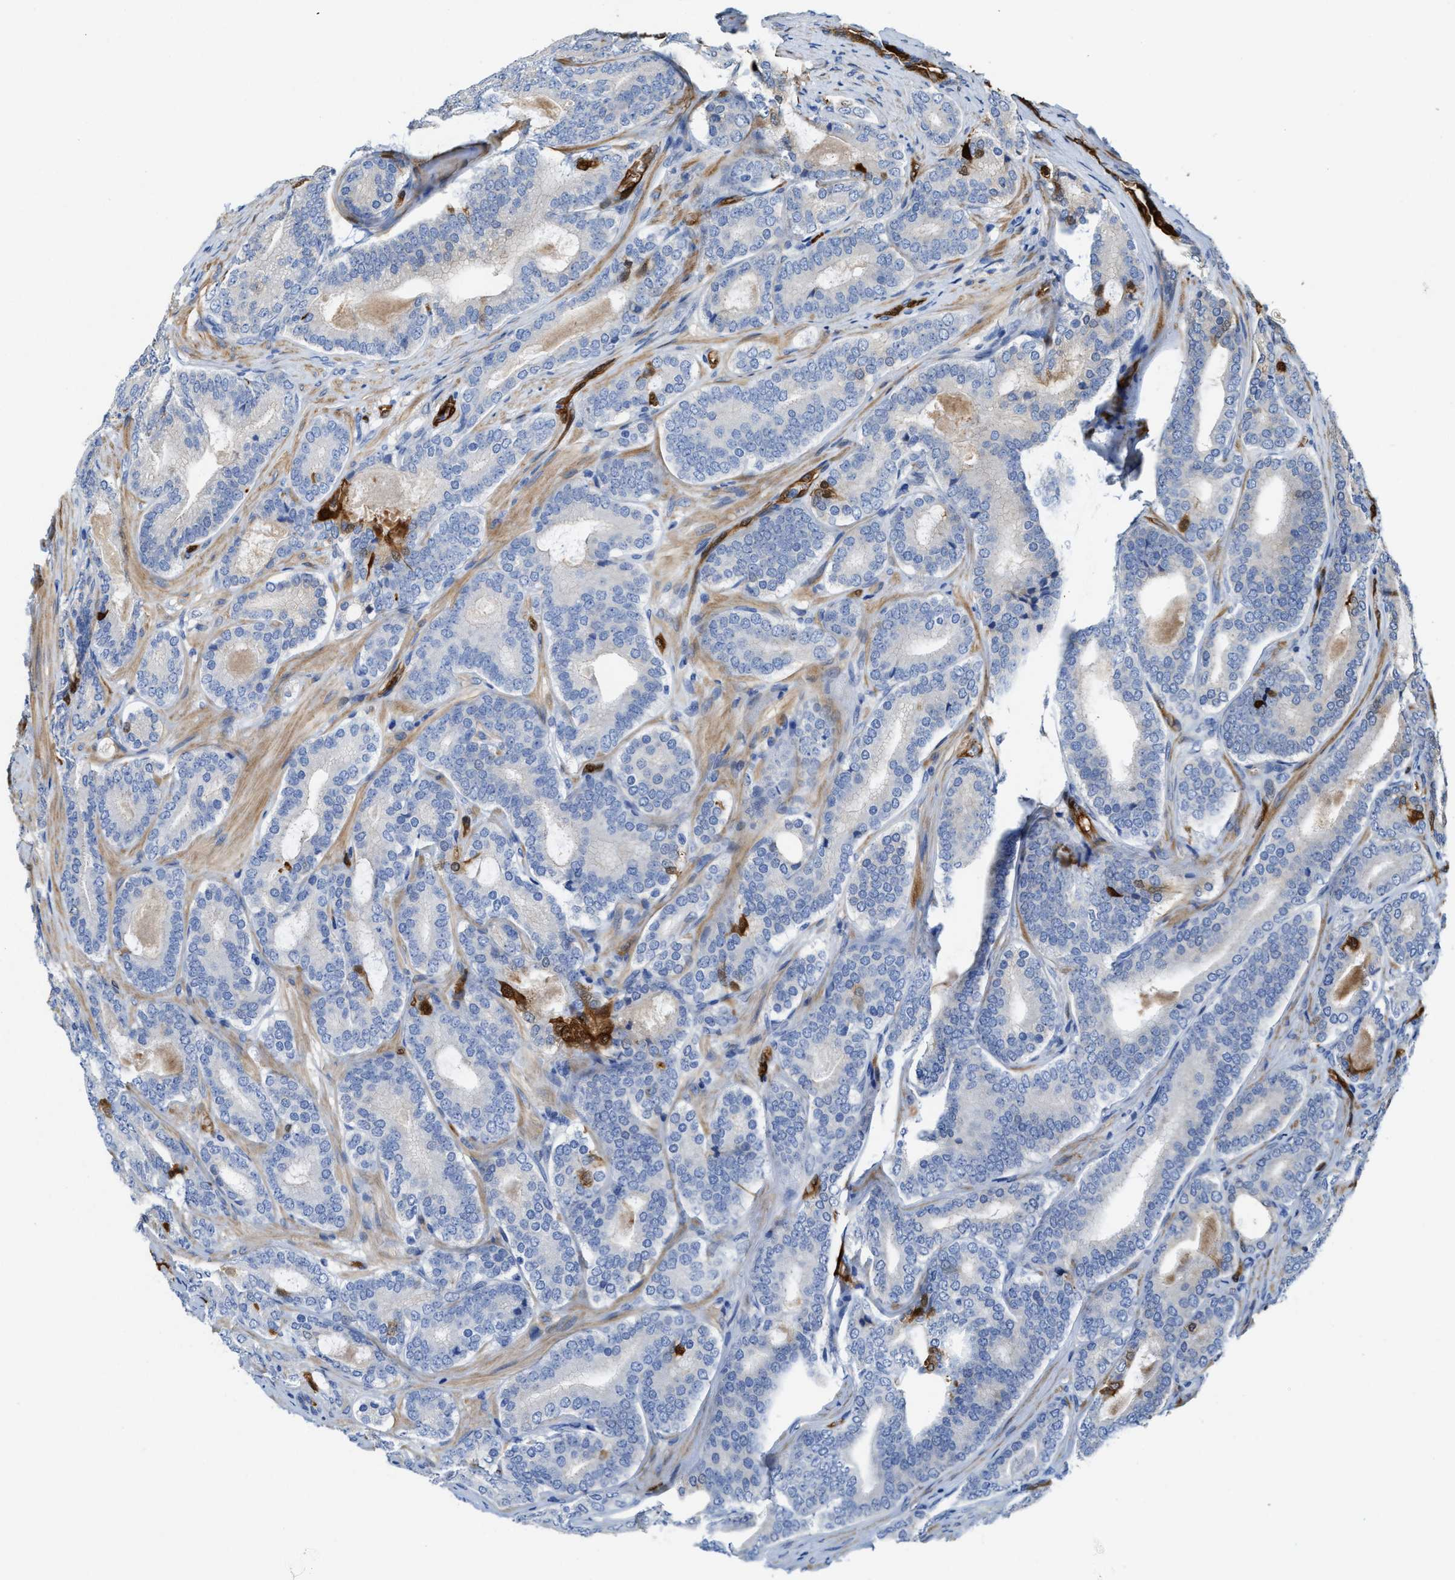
{"staining": {"intensity": "negative", "quantity": "none", "location": "none"}, "tissue": "prostate cancer", "cell_type": "Tumor cells", "image_type": "cancer", "snomed": [{"axis": "morphology", "description": "Adenocarcinoma, High grade"}, {"axis": "topography", "description": "Prostate"}], "caption": "There is no significant positivity in tumor cells of adenocarcinoma (high-grade) (prostate).", "gene": "ASS1", "patient": {"sex": "male", "age": 60}}